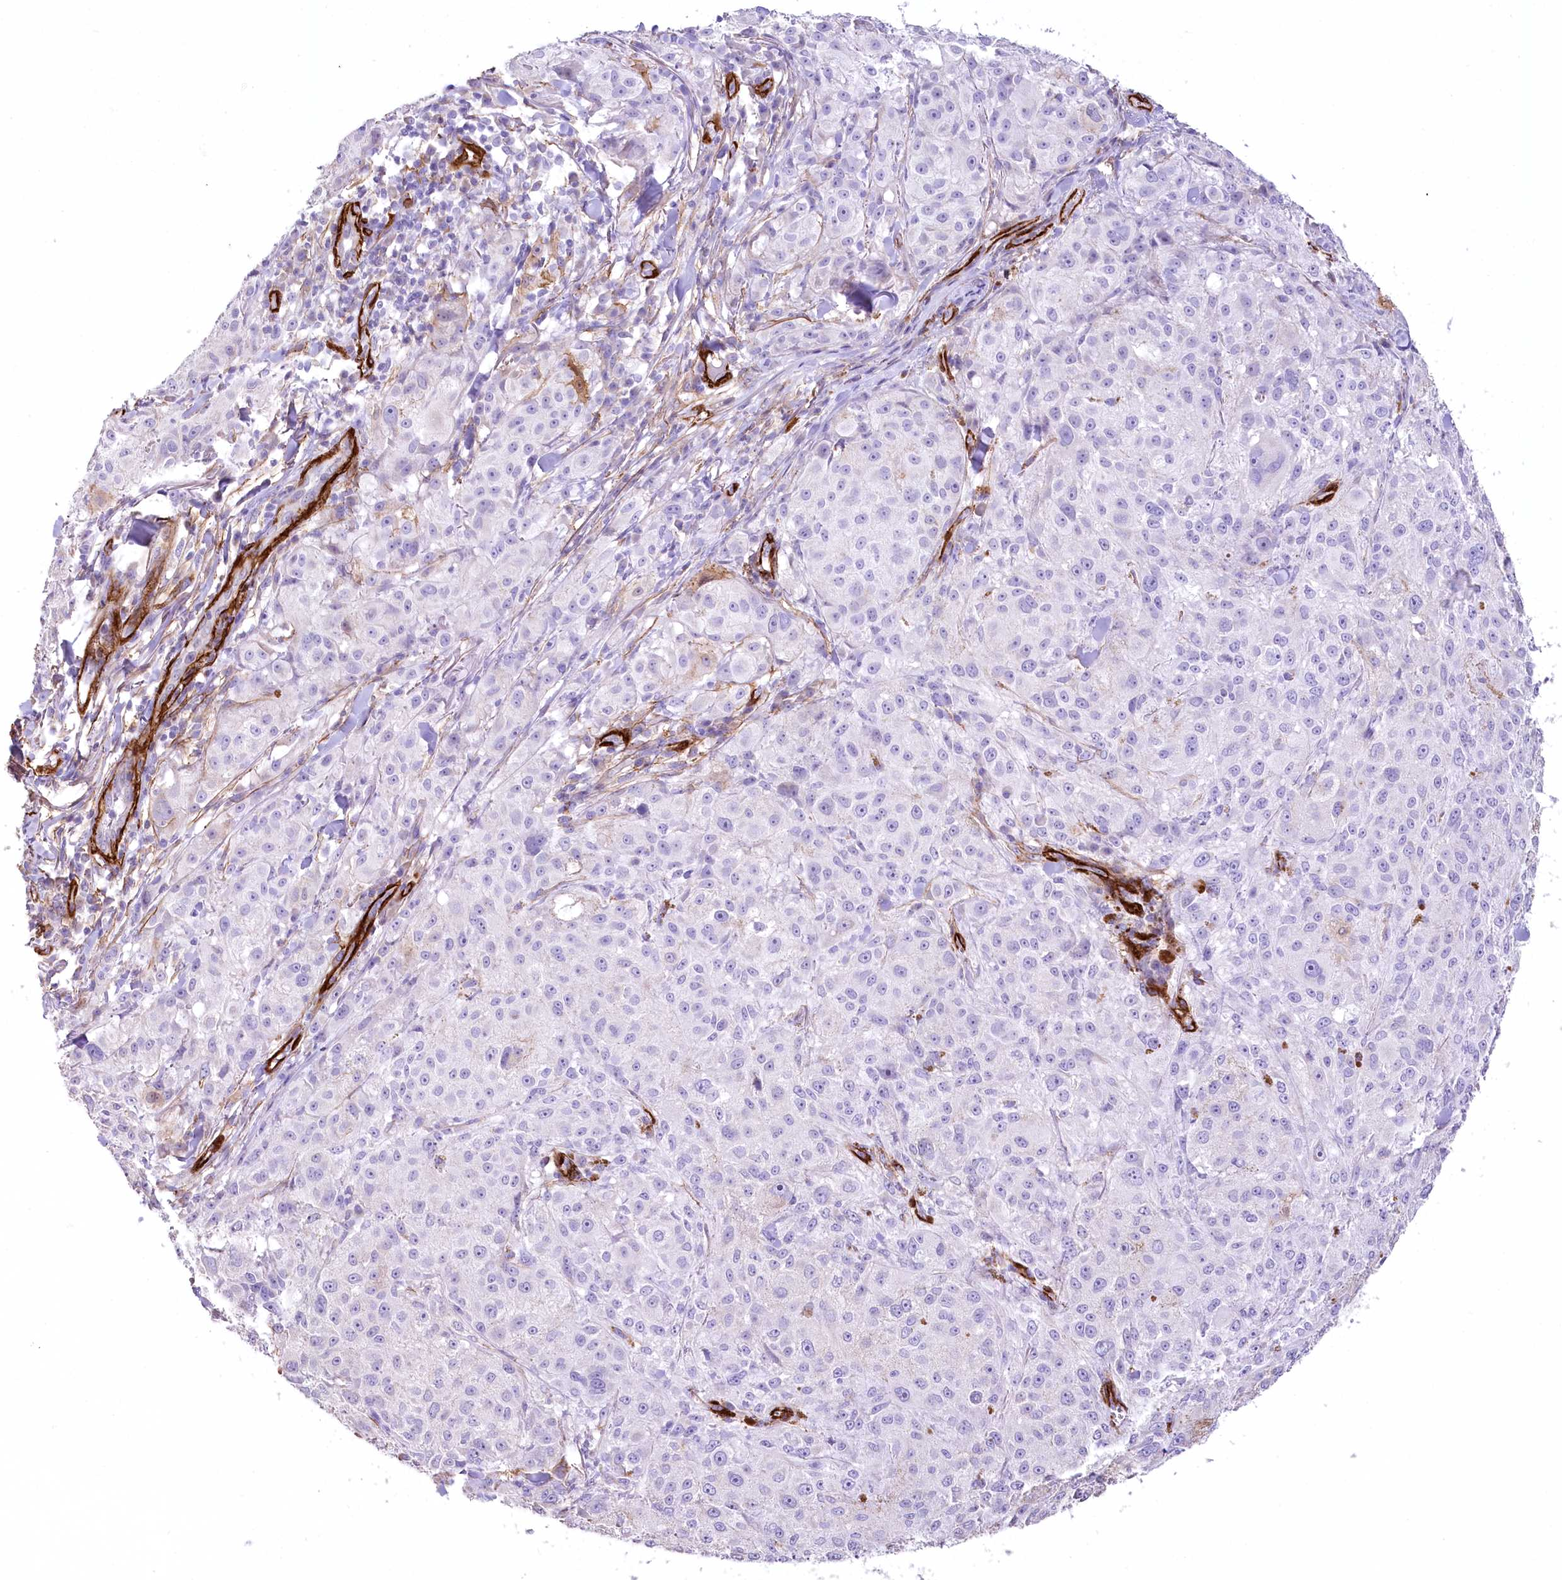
{"staining": {"intensity": "negative", "quantity": "none", "location": "none"}, "tissue": "melanoma", "cell_type": "Tumor cells", "image_type": "cancer", "snomed": [{"axis": "morphology", "description": "Necrosis, NOS"}, {"axis": "morphology", "description": "Malignant melanoma, NOS"}, {"axis": "topography", "description": "Skin"}], "caption": "IHC photomicrograph of human melanoma stained for a protein (brown), which demonstrates no expression in tumor cells.", "gene": "SYNPO2", "patient": {"sex": "female", "age": 87}}